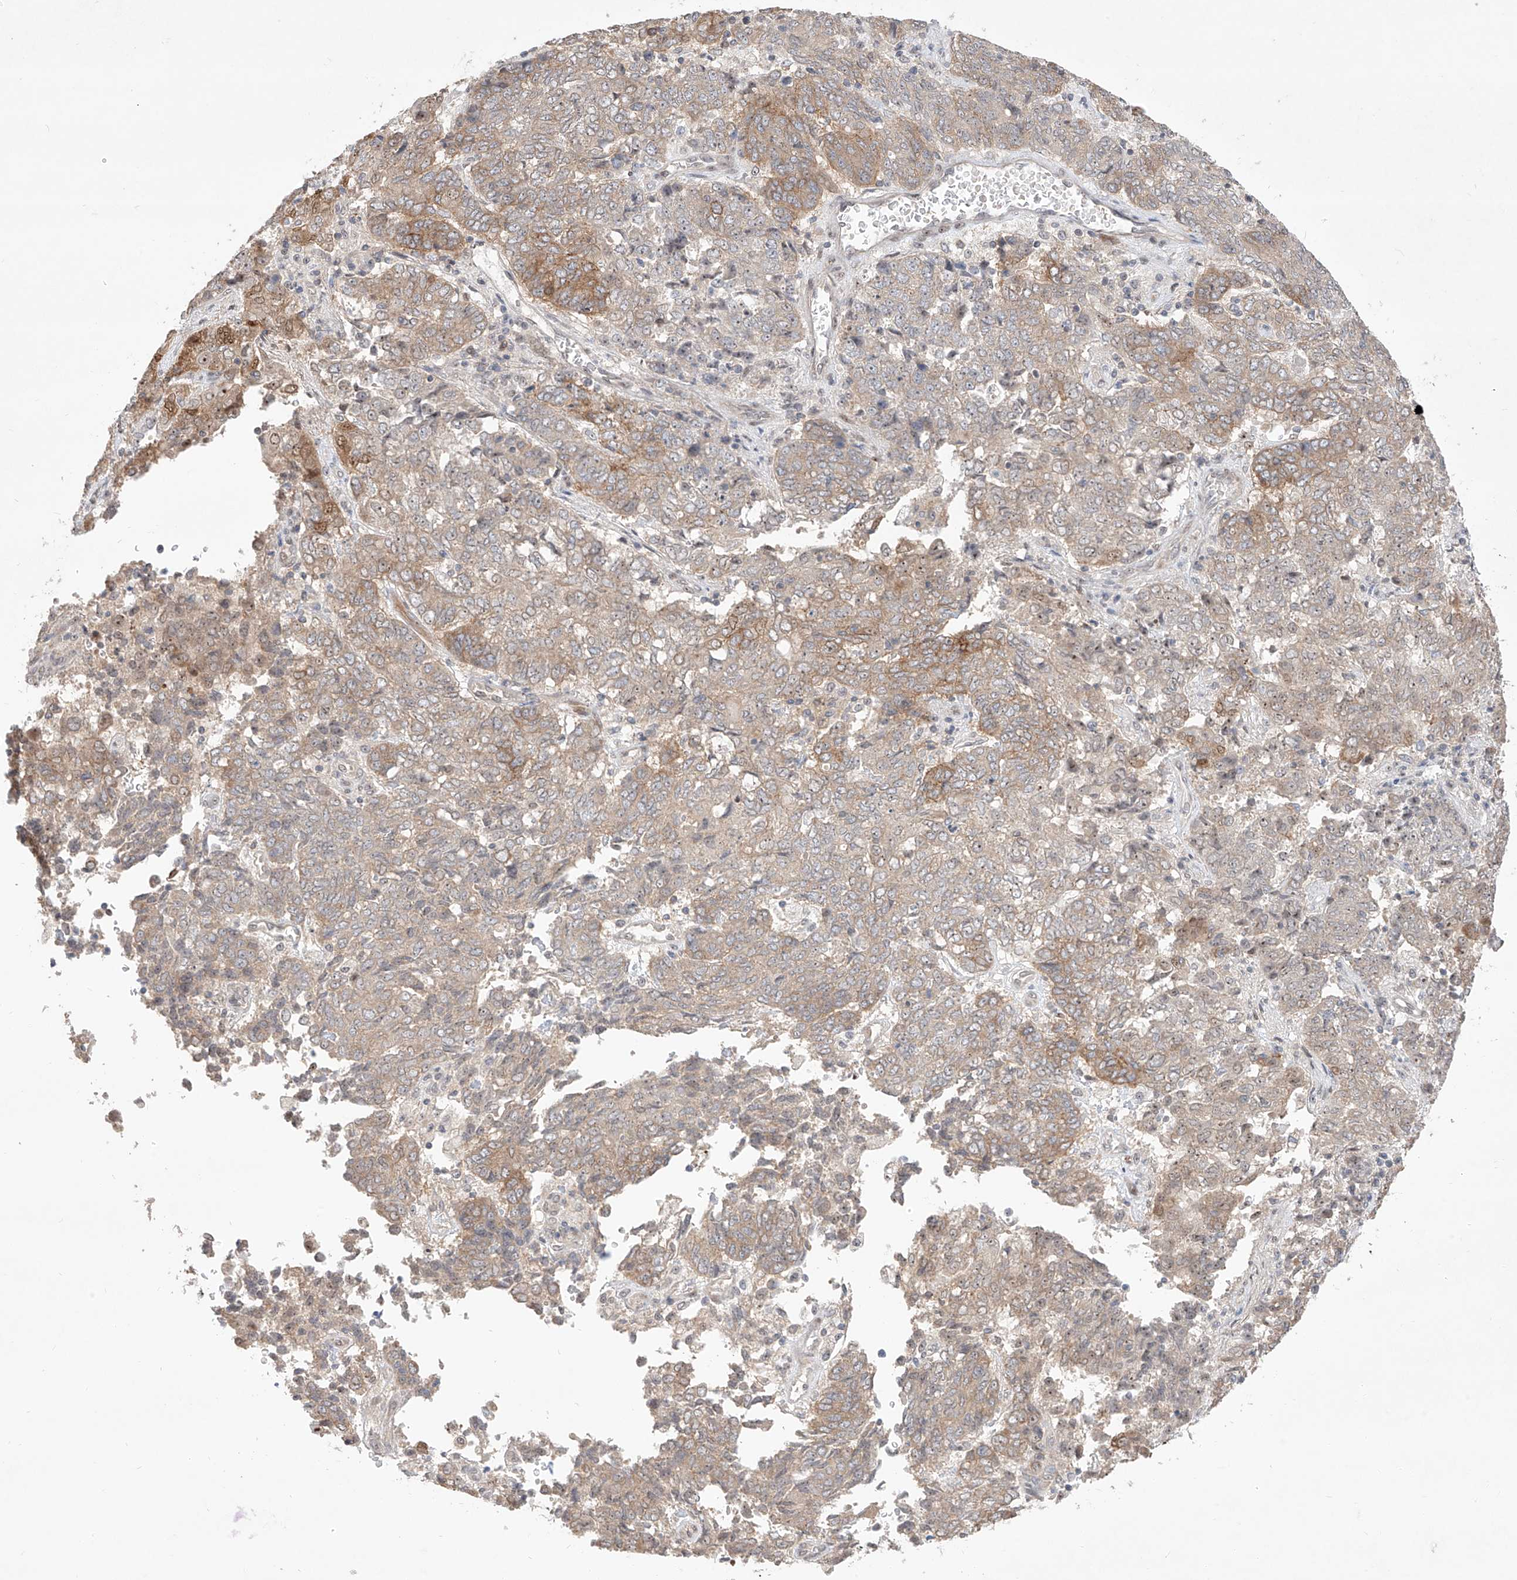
{"staining": {"intensity": "weak", "quantity": "25%-75%", "location": "cytoplasmic/membranous"}, "tissue": "endometrial cancer", "cell_type": "Tumor cells", "image_type": "cancer", "snomed": [{"axis": "morphology", "description": "Adenocarcinoma, NOS"}, {"axis": "topography", "description": "Endometrium"}], "caption": "Immunohistochemical staining of endometrial adenocarcinoma reveals low levels of weak cytoplasmic/membranous protein positivity in about 25%-75% of tumor cells.", "gene": "TASP1", "patient": {"sex": "female", "age": 80}}